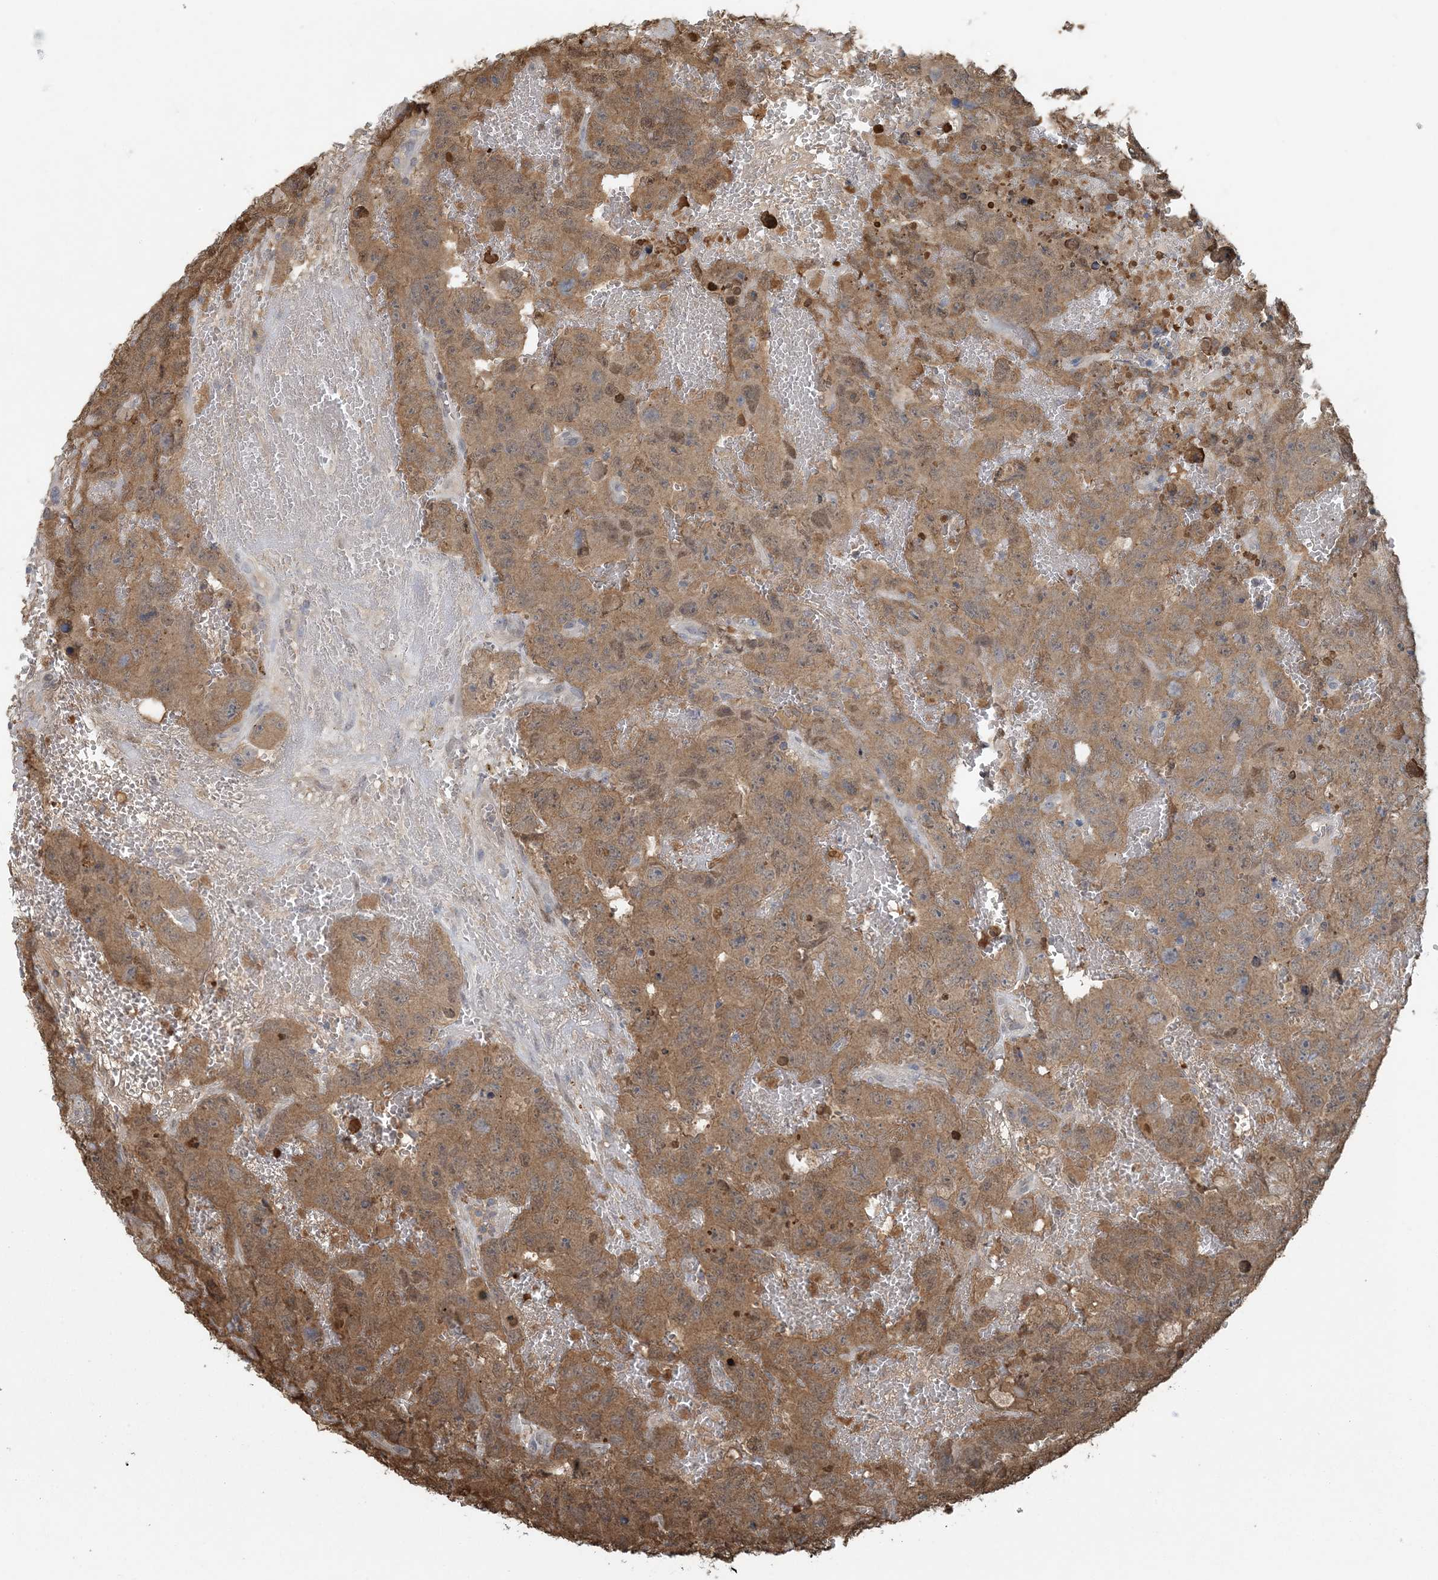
{"staining": {"intensity": "moderate", "quantity": ">75%", "location": "cytoplasmic/membranous"}, "tissue": "testis cancer", "cell_type": "Tumor cells", "image_type": "cancer", "snomed": [{"axis": "morphology", "description": "Carcinoma, Embryonal, NOS"}, {"axis": "topography", "description": "Testis"}], "caption": "The micrograph reveals a brown stain indicating the presence of a protein in the cytoplasmic/membranous of tumor cells in testis embryonal carcinoma. (IHC, brightfield microscopy, high magnification).", "gene": "HIKESHI", "patient": {"sex": "male", "age": 45}}